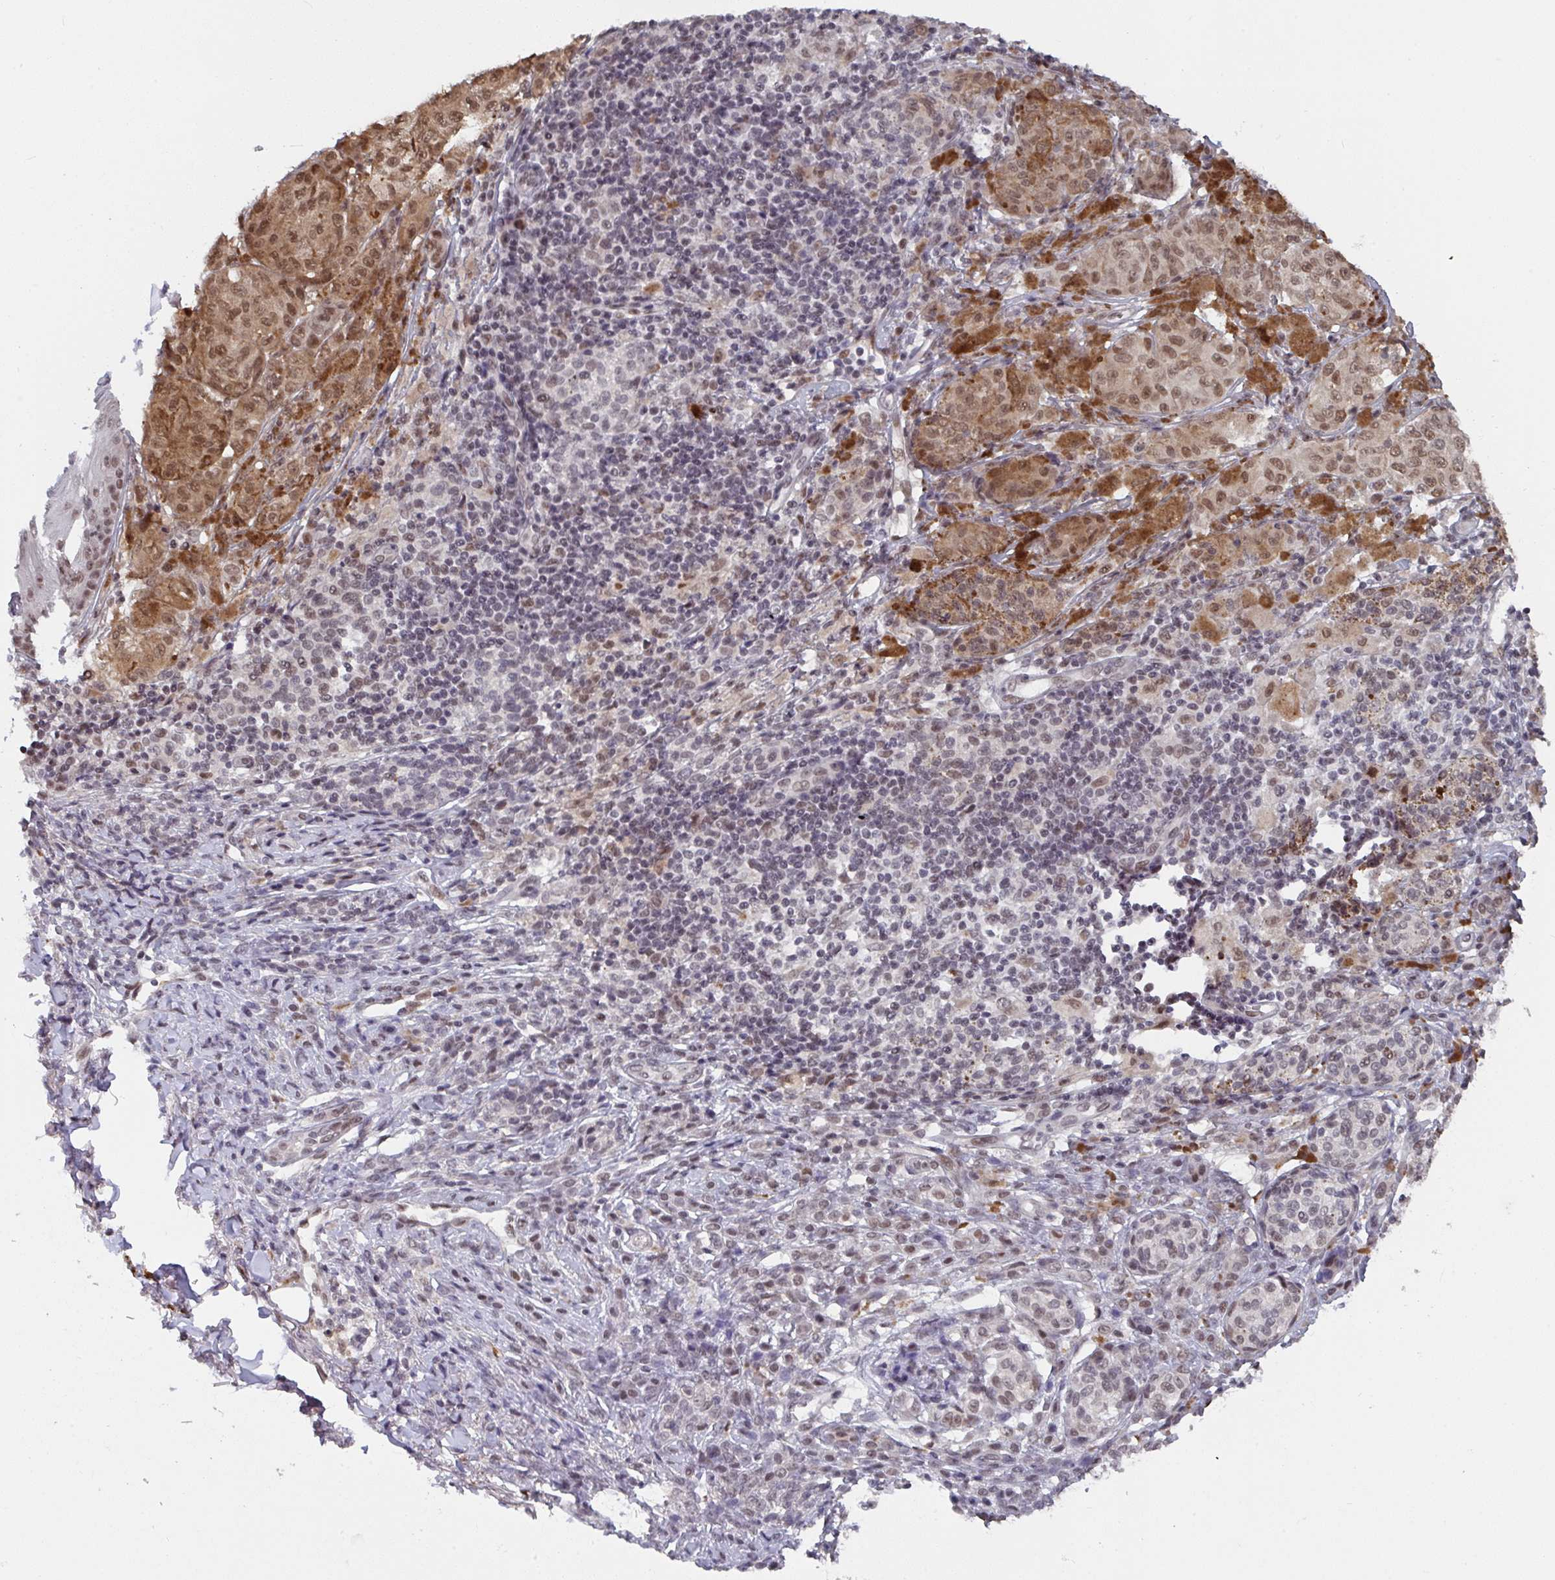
{"staining": {"intensity": "moderate", "quantity": "<25%", "location": "nuclear"}, "tissue": "melanoma", "cell_type": "Tumor cells", "image_type": "cancer", "snomed": [{"axis": "morphology", "description": "Malignant melanoma, NOS"}, {"axis": "topography", "description": "Skin"}], "caption": "Immunohistochemistry image of neoplastic tissue: melanoma stained using immunohistochemistry (IHC) demonstrates low levels of moderate protein expression localized specifically in the nuclear of tumor cells, appearing as a nuclear brown color.", "gene": "JMJD1C", "patient": {"sex": "male", "age": 42}}